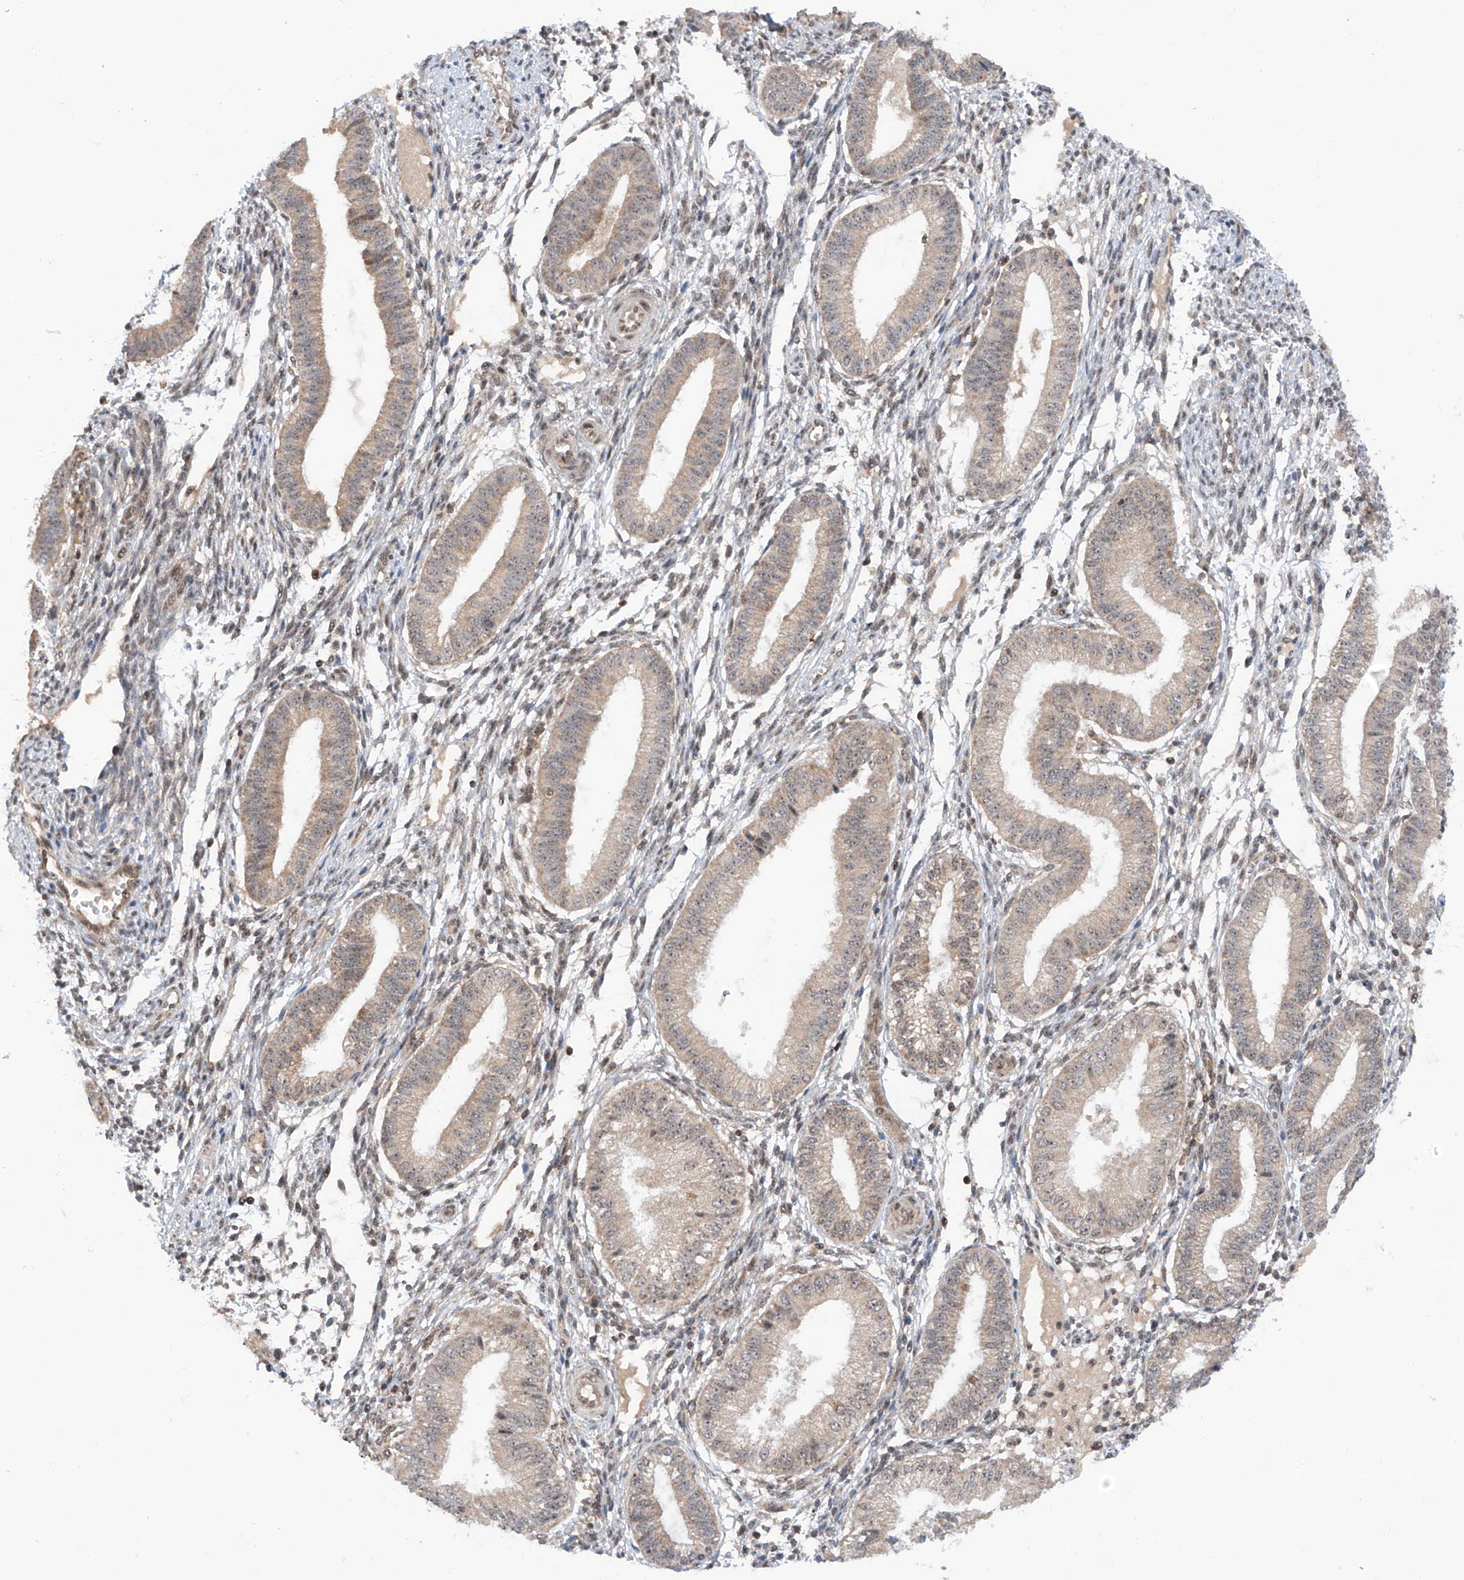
{"staining": {"intensity": "negative", "quantity": "none", "location": "none"}, "tissue": "endometrium", "cell_type": "Cells in endometrial stroma", "image_type": "normal", "snomed": [{"axis": "morphology", "description": "Normal tissue, NOS"}, {"axis": "topography", "description": "Endometrium"}], "caption": "The immunohistochemistry (IHC) micrograph has no significant expression in cells in endometrial stroma of endometrium. Brightfield microscopy of immunohistochemistry stained with DAB (brown) and hematoxylin (blue), captured at high magnification.", "gene": "C1orf131", "patient": {"sex": "female", "age": 39}}